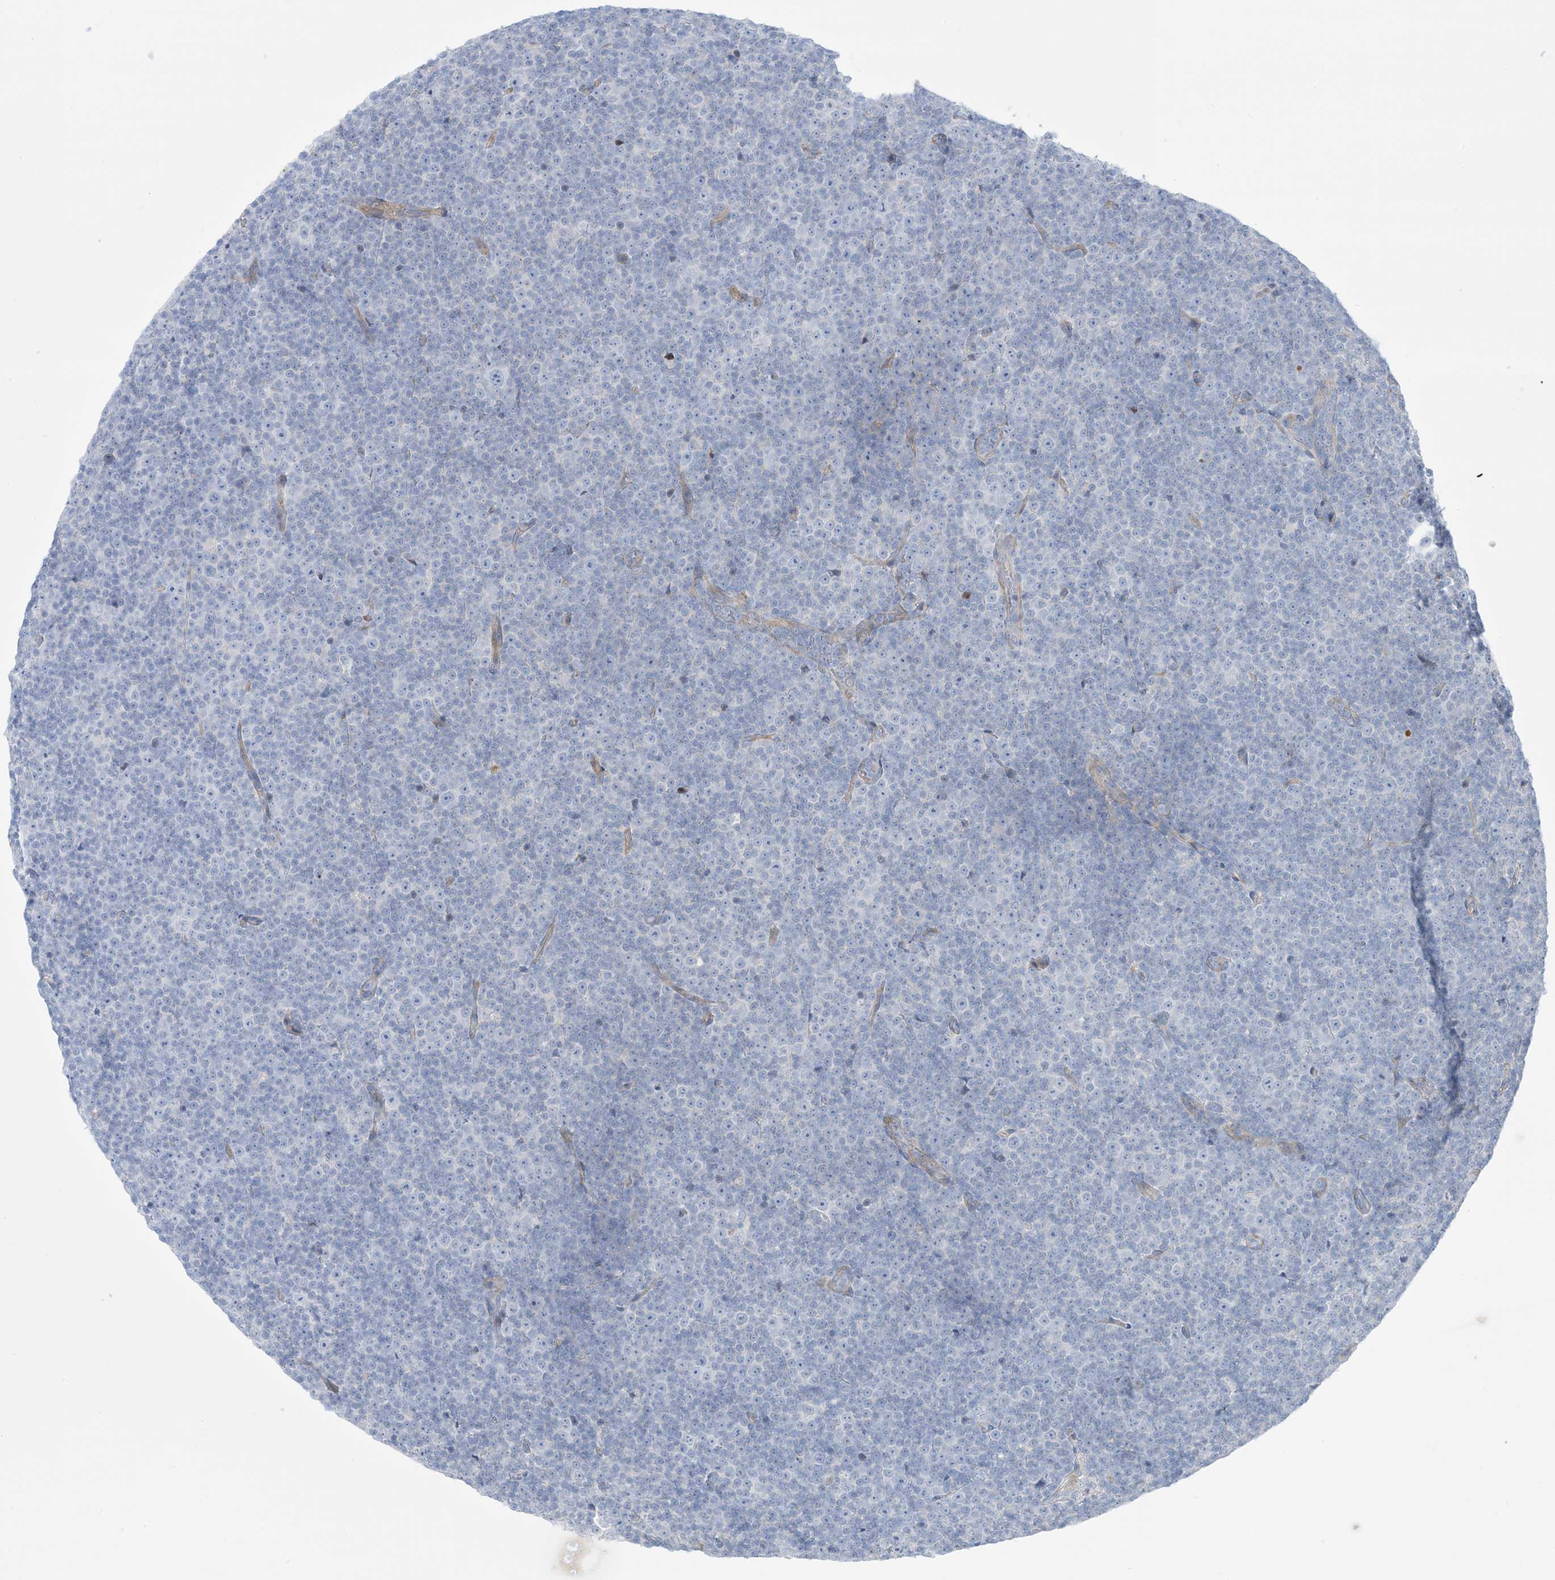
{"staining": {"intensity": "negative", "quantity": "none", "location": "none"}, "tissue": "lymphoma", "cell_type": "Tumor cells", "image_type": "cancer", "snomed": [{"axis": "morphology", "description": "Malignant lymphoma, non-Hodgkin's type, Low grade"}, {"axis": "topography", "description": "Lymph node"}], "caption": "An image of malignant lymphoma, non-Hodgkin's type (low-grade) stained for a protein reveals no brown staining in tumor cells.", "gene": "ATP11C", "patient": {"sex": "female", "age": 67}}